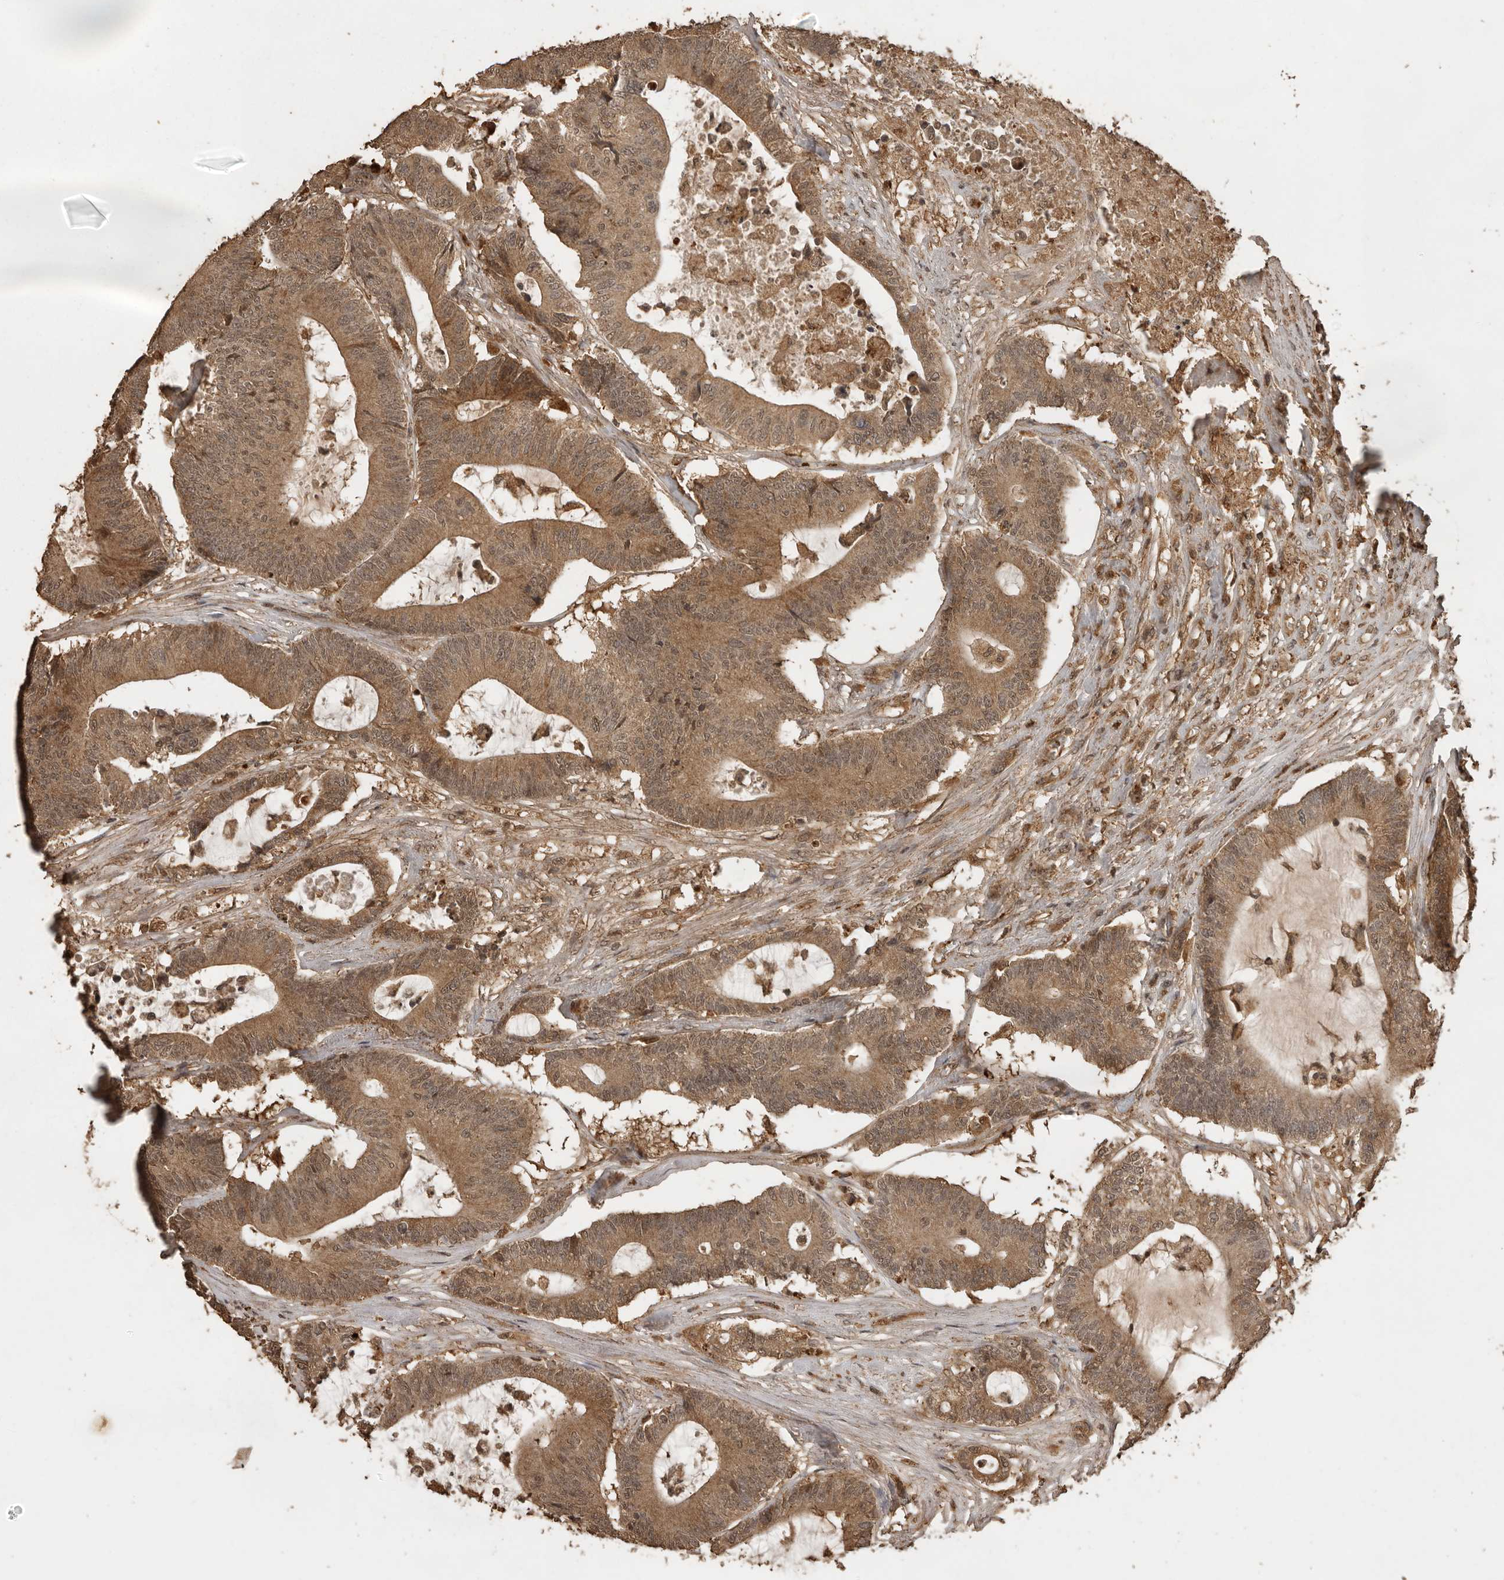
{"staining": {"intensity": "moderate", "quantity": ">75%", "location": "cytoplasmic/membranous"}, "tissue": "colorectal cancer", "cell_type": "Tumor cells", "image_type": "cancer", "snomed": [{"axis": "morphology", "description": "Adenocarcinoma, NOS"}, {"axis": "topography", "description": "Colon"}], "caption": "A medium amount of moderate cytoplasmic/membranous staining is appreciated in about >75% of tumor cells in colorectal adenocarcinoma tissue.", "gene": "CTF1", "patient": {"sex": "female", "age": 84}}